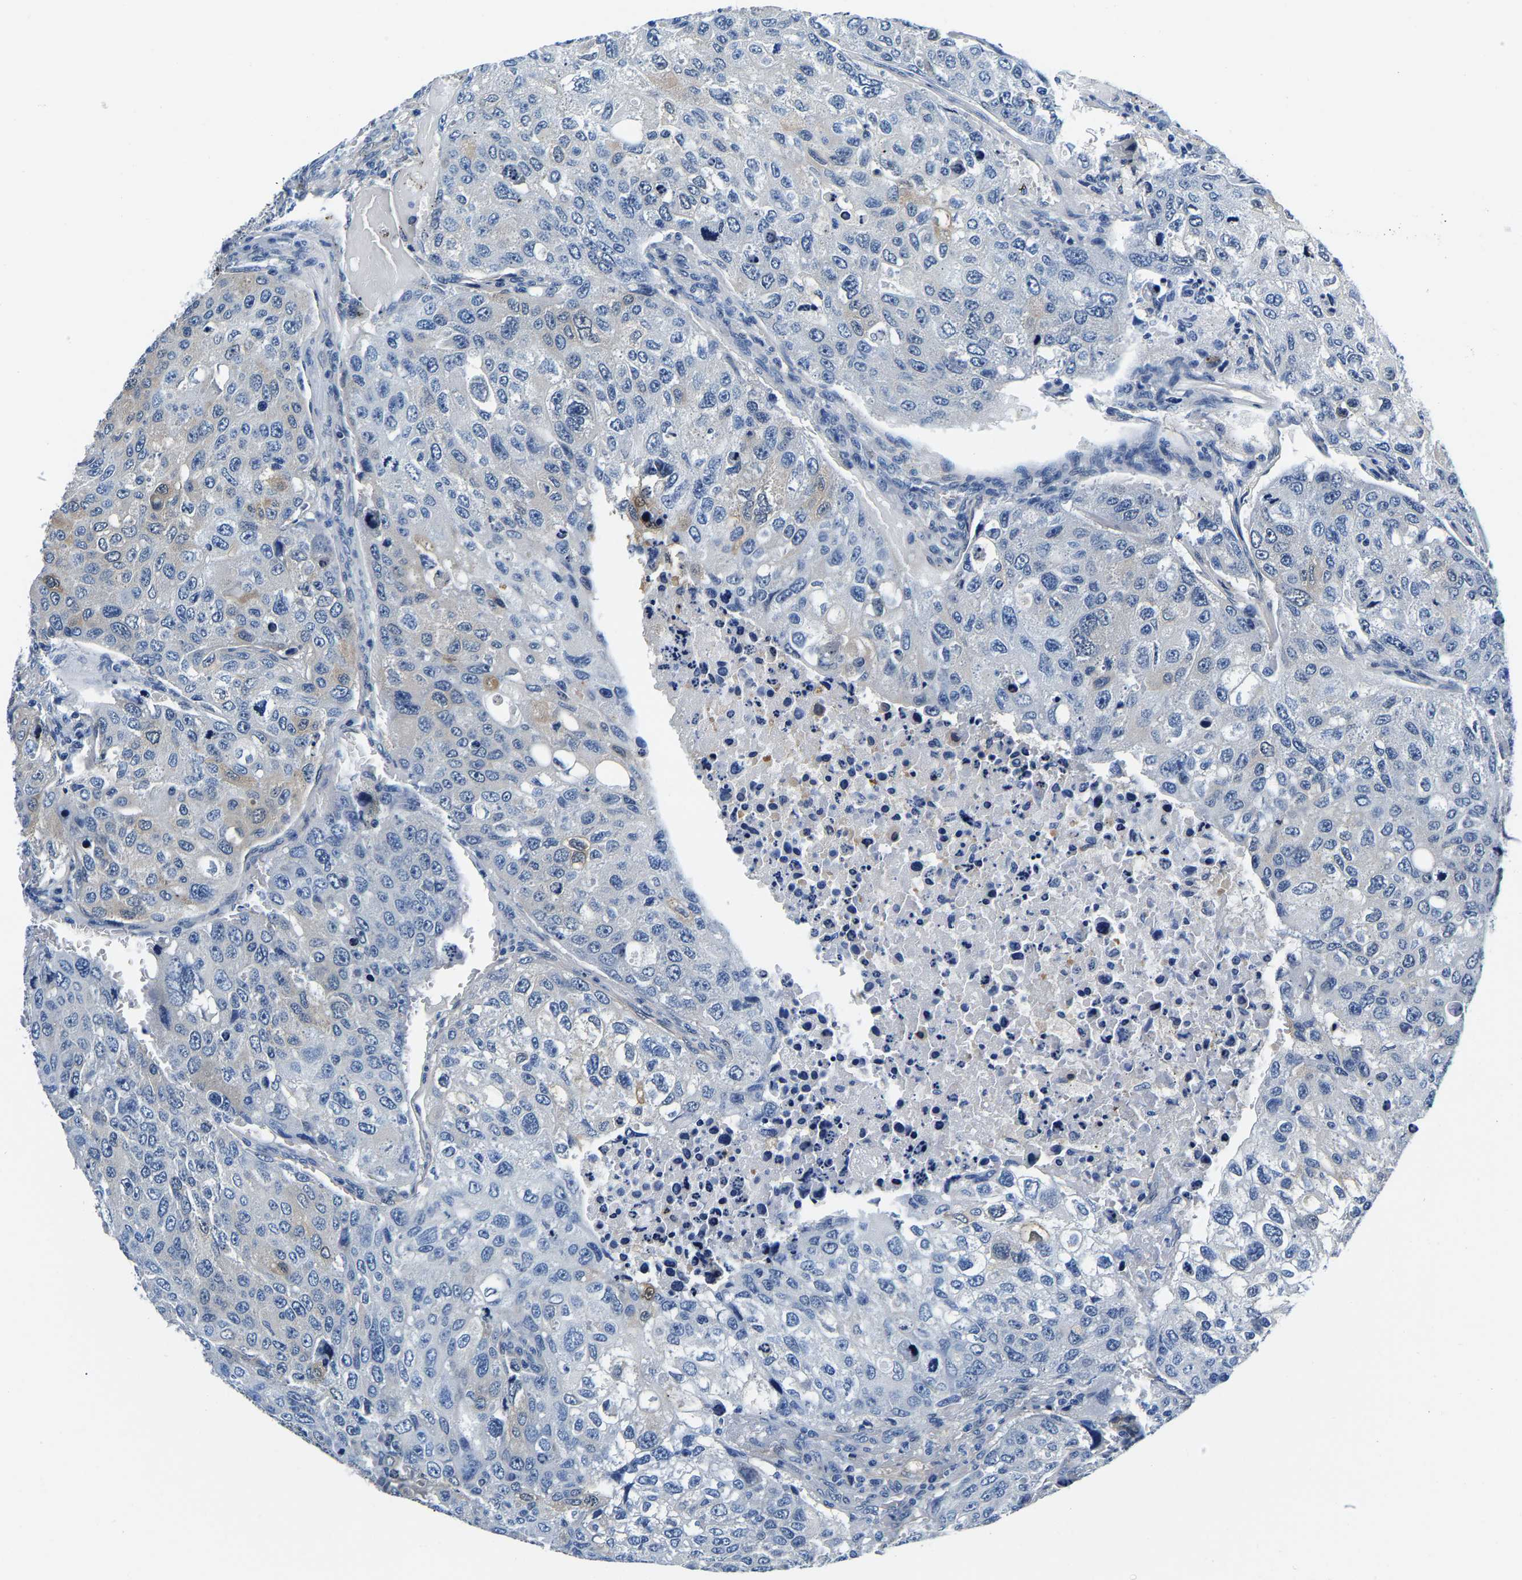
{"staining": {"intensity": "negative", "quantity": "none", "location": "none"}, "tissue": "urothelial cancer", "cell_type": "Tumor cells", "image_type": "cancer", "snomed": [{"axis": "morphology", "description": "Urothelial carcinoma, High grade"}, {"axis": "topography", "description": "Lymph node"}, {"axis": "topography", "description": "Urinary bladder"}], "caption": "Urothelial cancer was stained to show a protein in brown. There is no significant expression in tumor cells. (DAB (3,3'-diaminobenzidine) immunohistochemistry (IHC) visualized using brightfield microscopy, high magnification).", "gene": "ACO1", "patient": {"sex": "male", "age": 51}}